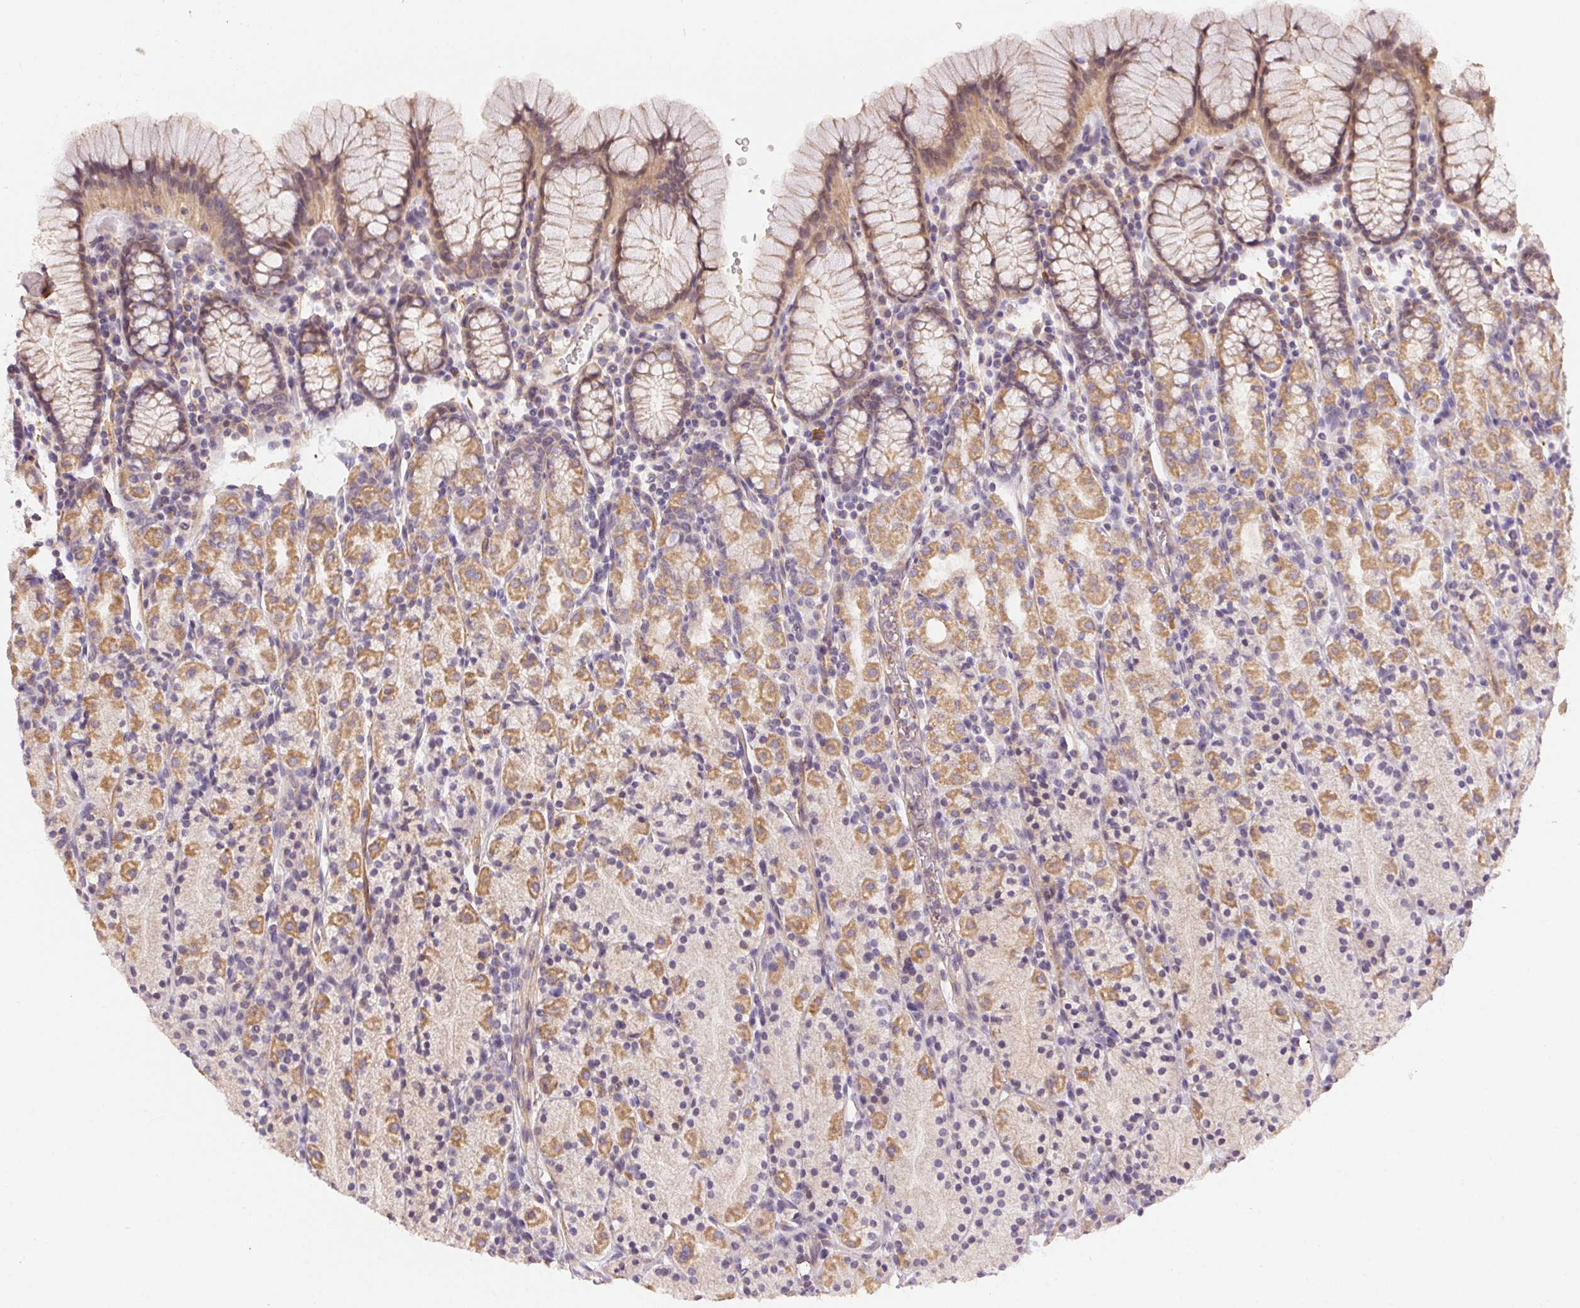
{"staining": {"intensity": "moderate", "quantity": "25%-75%", "location": "cytoplasmic/membranous"}, "tissue": "stomach", "cell_type": "Glandular cells", "image_type": "normal", "snomed": [{"axis": "morphology", "description": "Normal tissue, NOS"}, {"axis": "topography", "description": "Stomach, upper"}, {"axis": "topography", "description": "Stomach"}], "caption": "Immunohistochemical staining of benign stomach demonstrates medium levels of moderate cytoplasmic/membranous positivity in about 25%-75% of glandular cells. (DAB (3,3'-diaminobenzidine) IHC, brown staining for protein, blue staining for nuclei).", "gene": "REV3L", "patient": {"sex": "male", "age": 62}}